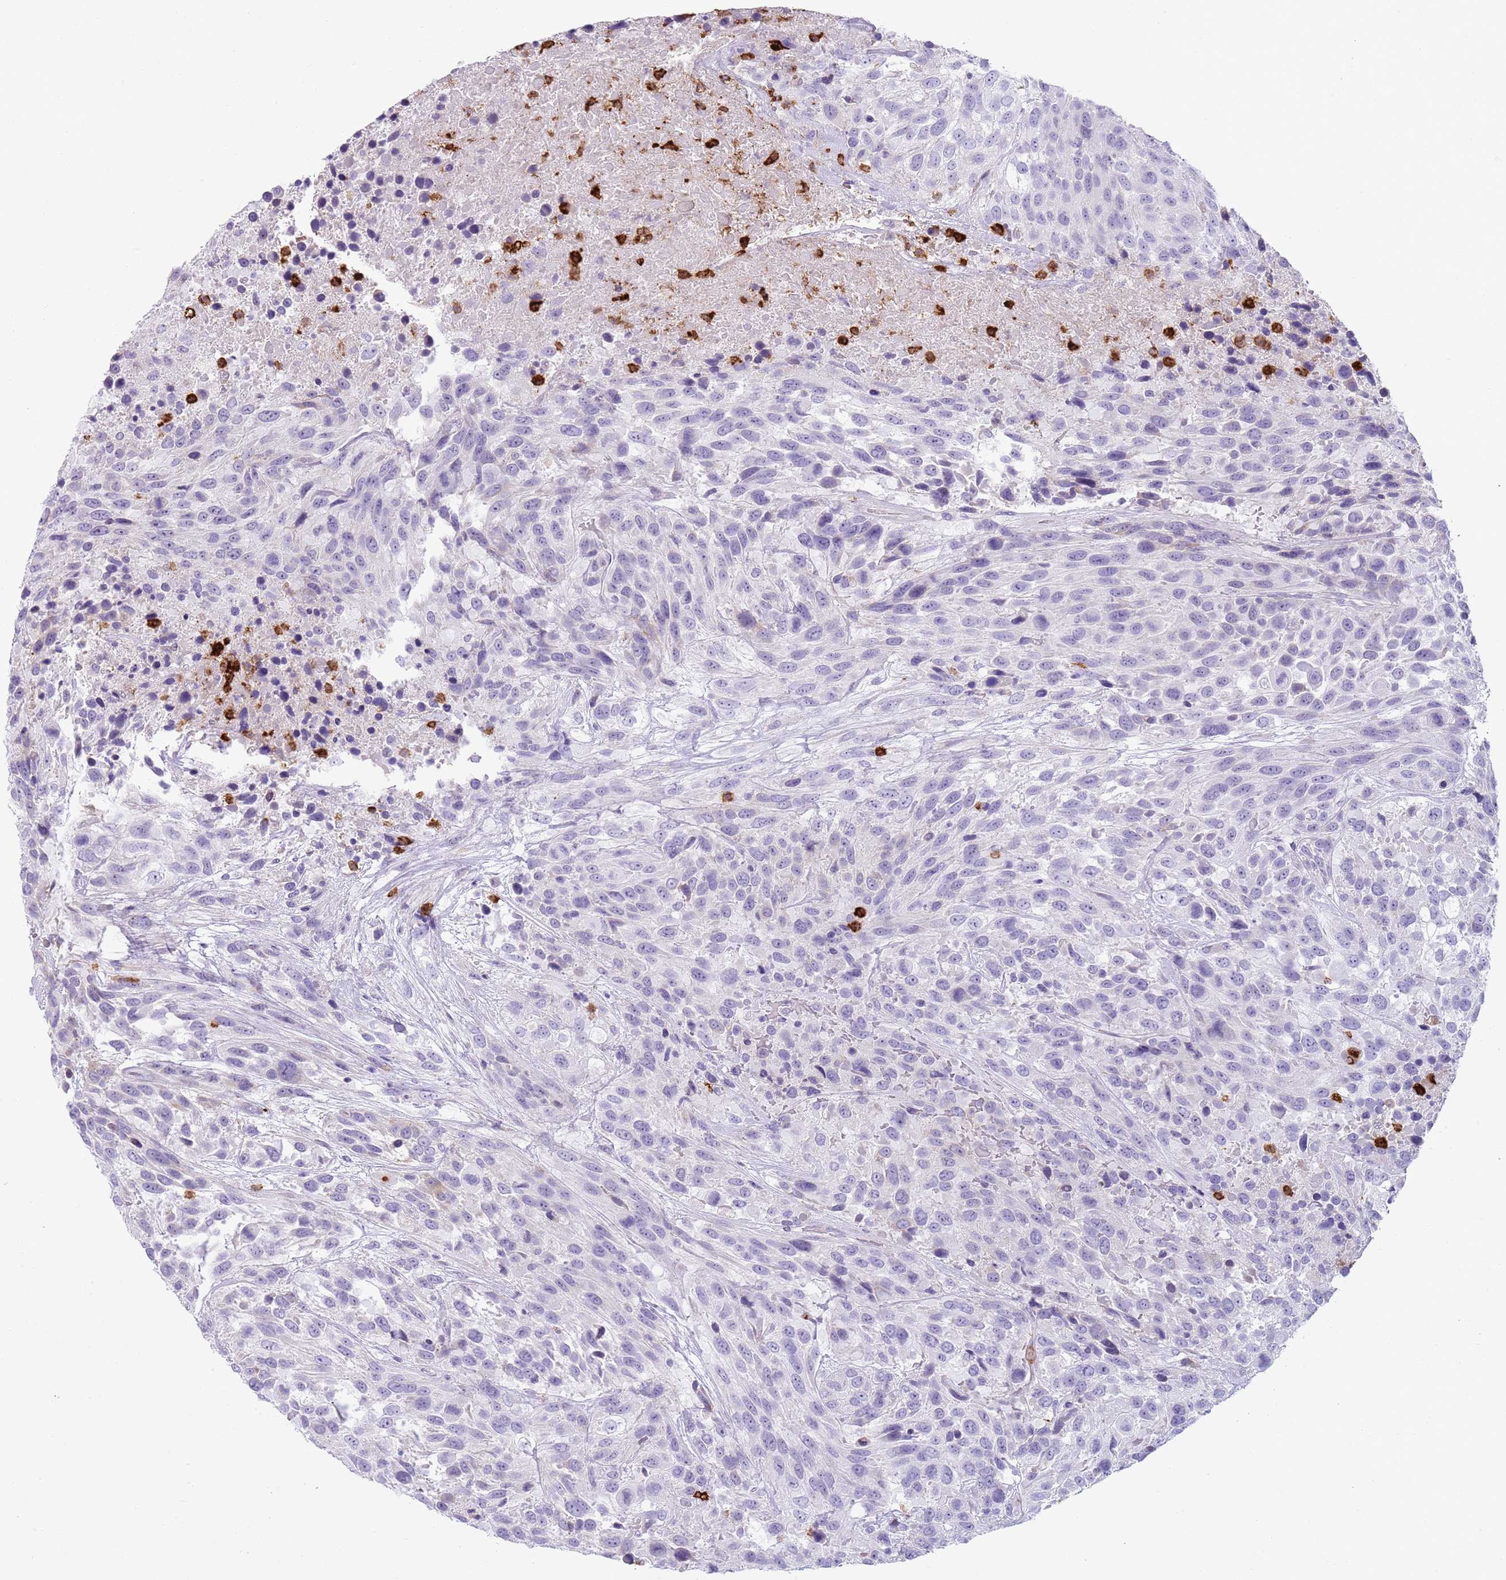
{"staining": {"intensity": "negative", "quantity": "none", "location": "none"}, "tissue": "urothelial cancer", "cell_type": "Tumor cells", "image_type": "cancer", "snomed": [{"axis": "morphology", "description": "Urothelial carcinoma, High grade"}, {"axis": "topography", "description": "Urinary bladder"}], "caption": "Micrograph shows no significant protein expression in tumor cells of urothelial cancer. (DAB immunohistochemistry with hematoxylin counter stain).", "gene": "CD177", "patient": {"sex": "female", "age": 70}}